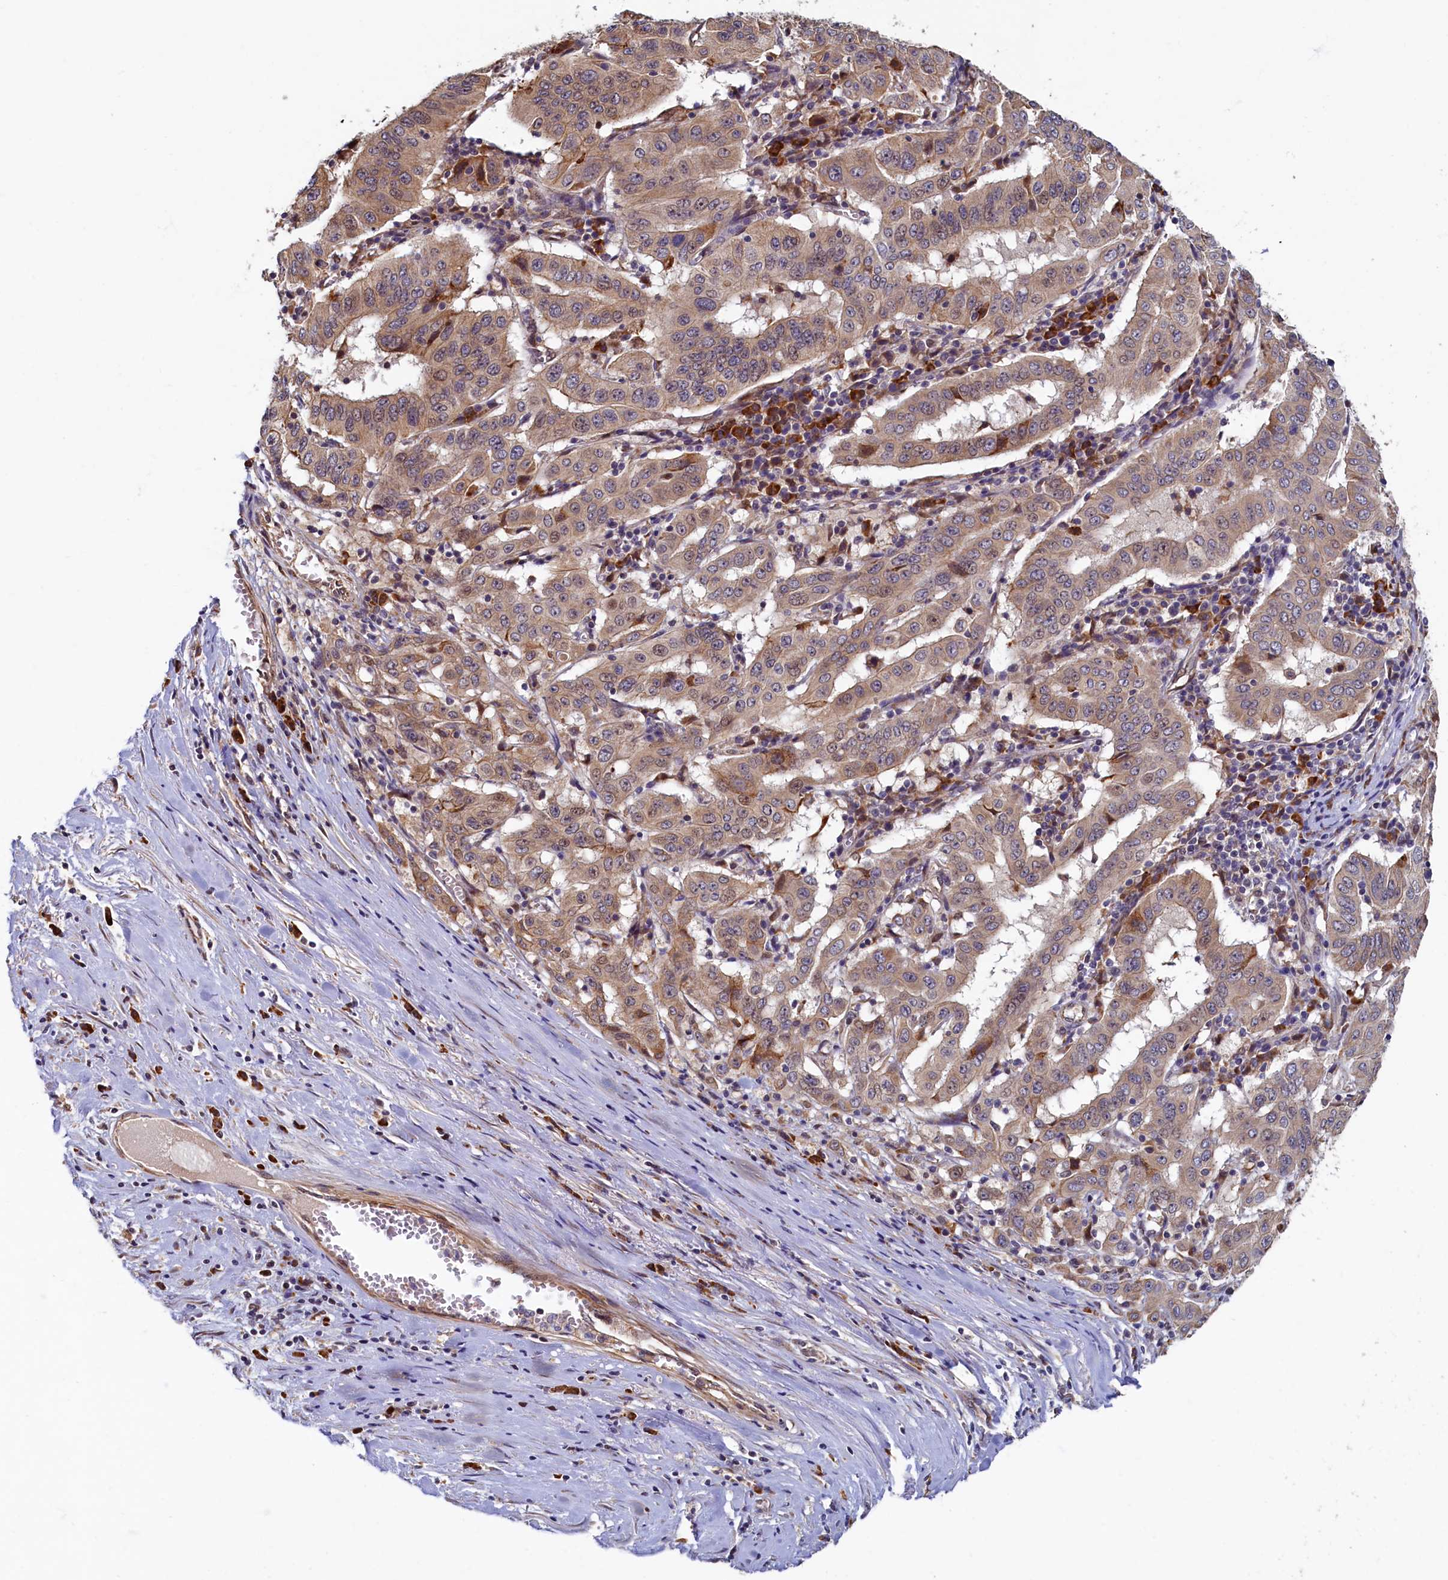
{"staining": {"intensity": "weak", "quantity": ">75%", "location": "cytoplasmic/membranous,nuclear"}, "tissue": "pancreatic cancer", "cell_type": "Tumor cells", "image_type": "cancer", "snomed": [{"axis": "morphology", "description": "Adenocarcinoma, NOS"}, {"axis": "topography", "description": "Pancreas"}], "caption": "High-power microscopy captured an immunohistochemistry image of pancreatic cancer (adenocarcinoma), revealing weak cytoplasmic/membranous and nuclear staining in about >75% of tumor cells.", "gene": "SLC16A14", "patient": {"sex": "male", "age": 63}}